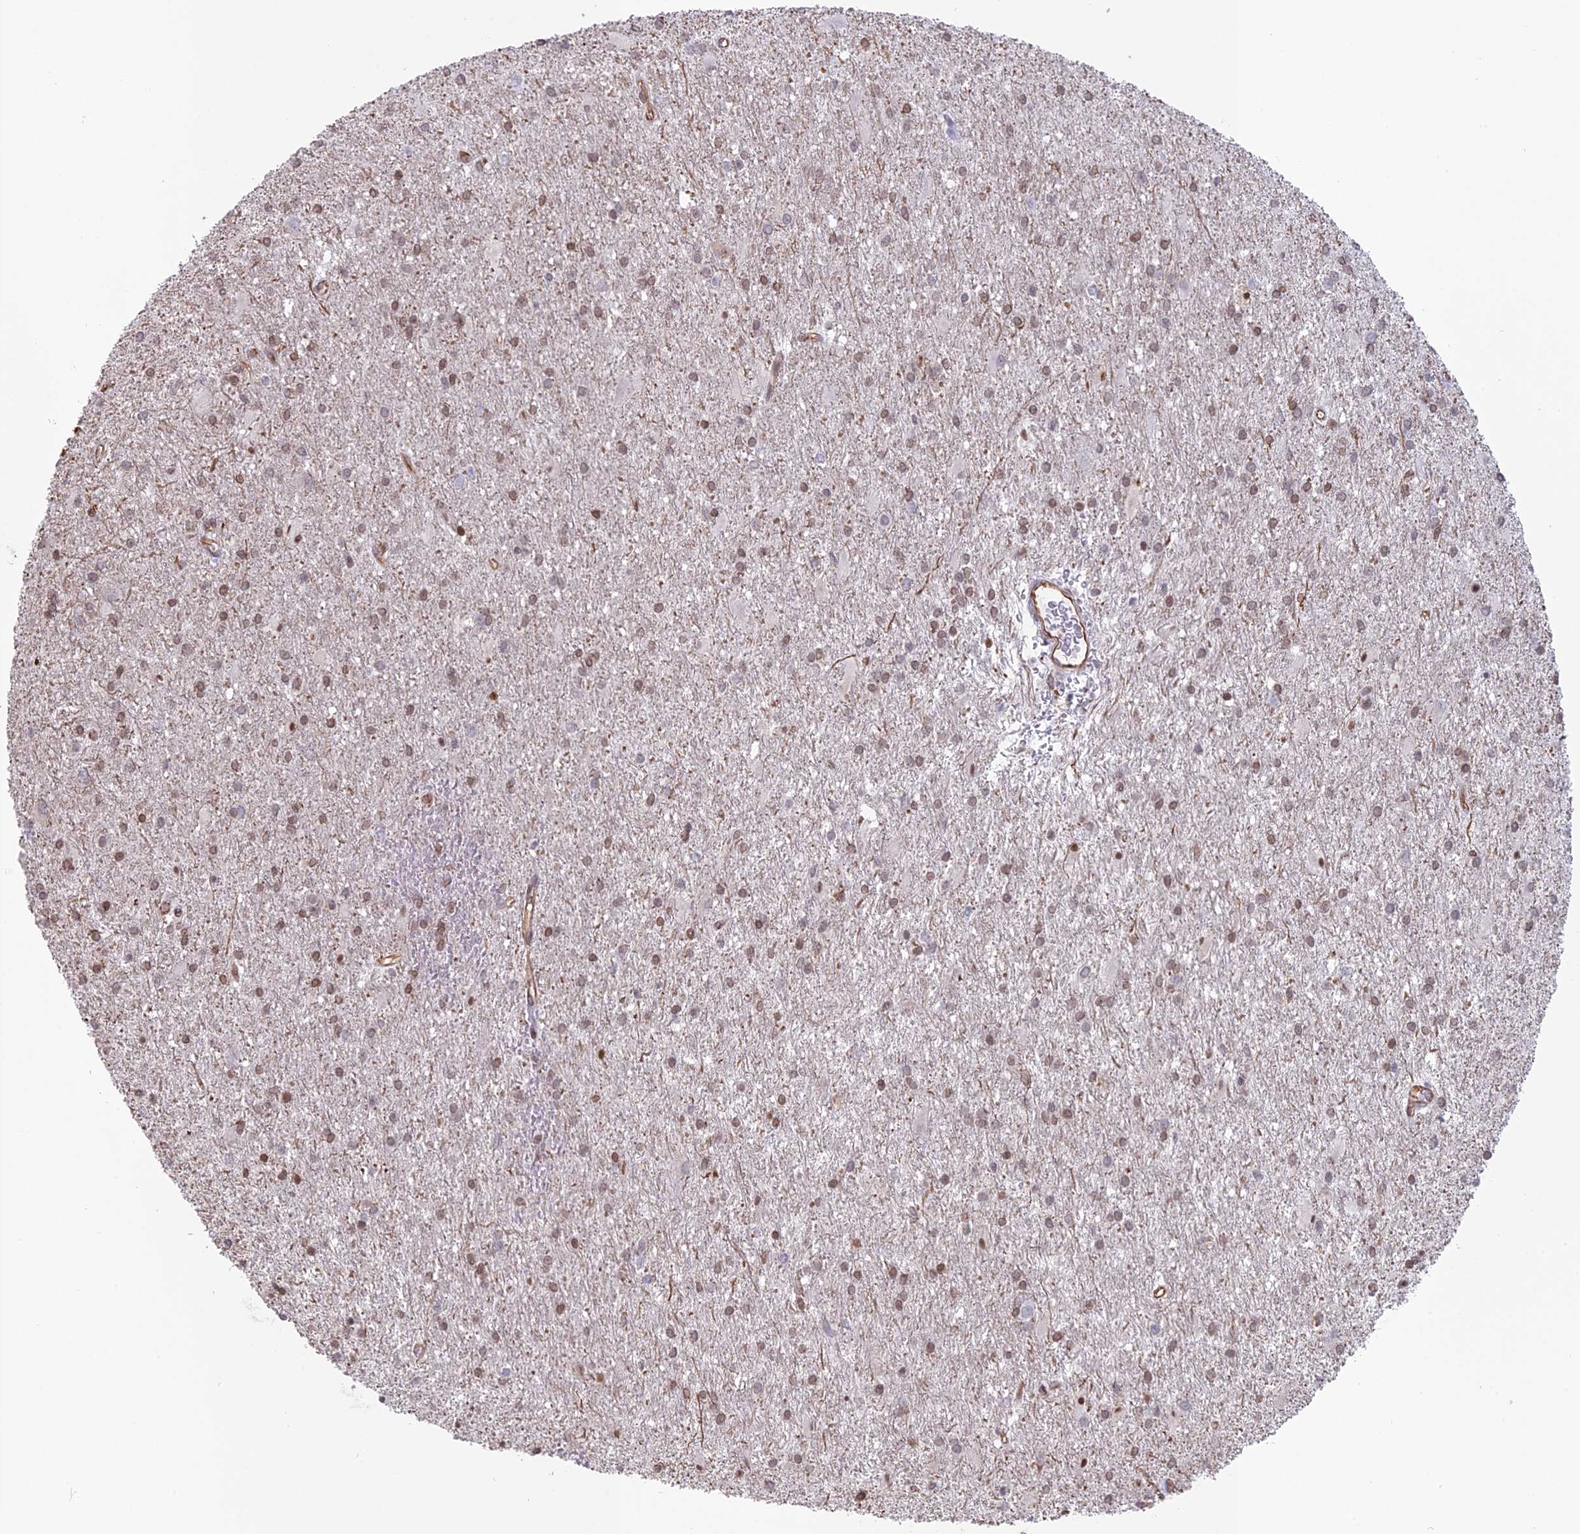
{"staining": {"intensity": "weak", "quantity": "<25%", "location": "nuclear"}, "tissue": "glioma", "cell_type": "Tumor cells", "image_type": "cancer", "snomed": [{"axis": "morphology", "description": "Glioma, malignant, High grade"}, {"axis": "topography", "description": "Brain"}], "caption": "Immunohistochemistry (IHC) photomicrograph of neoplastic tissue: human malignant glioma (high-grade) stained with DAB (3,3'-diaminobenzidine) reveals no significant protein positivity in tumor cells.", "gene": "APOBR", "patient": {"sex": "female", "age": 50}}